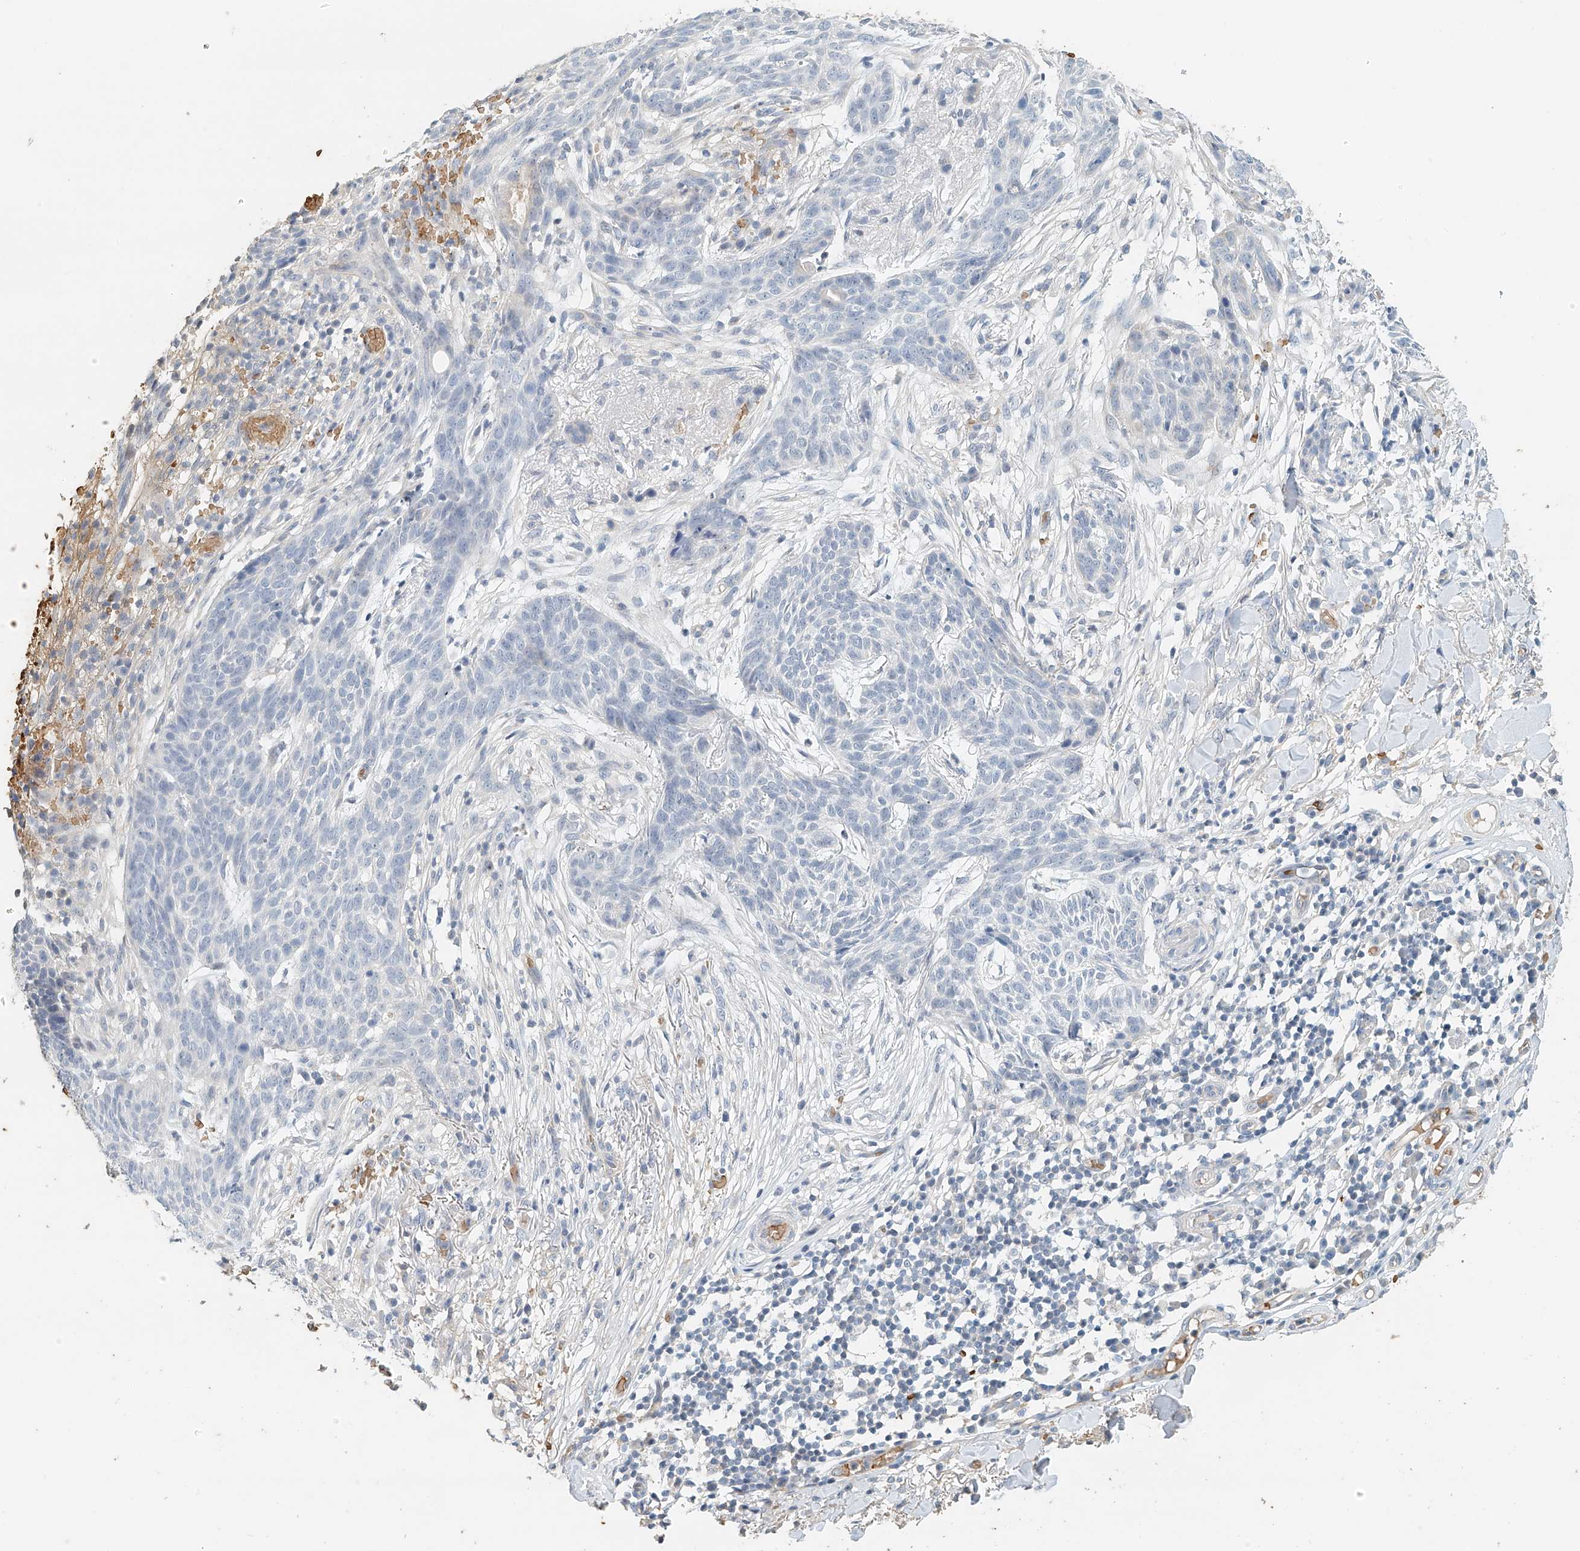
{"staining": {"intensity": "negative", "quantity": "none", "location": "none"}, "tissue": "skin cancer", "cell_type": "Tumor cells", "image_type": "cancer", "snomed": [{"axis": "morphology", "description": "Normal tissue, NOS"}, {"axis": "morphology", "description": "Basal cell carcinoma"}, {"axis": "topography", "description": "Skin"}], "caption": "High power microscopy image of an IHC micrograph of basal cell carcinoma (skin), revealing no significant staining in tumor cells.", "gene": "RCAN3", "patient": {"sex": "male", "age": 64}}